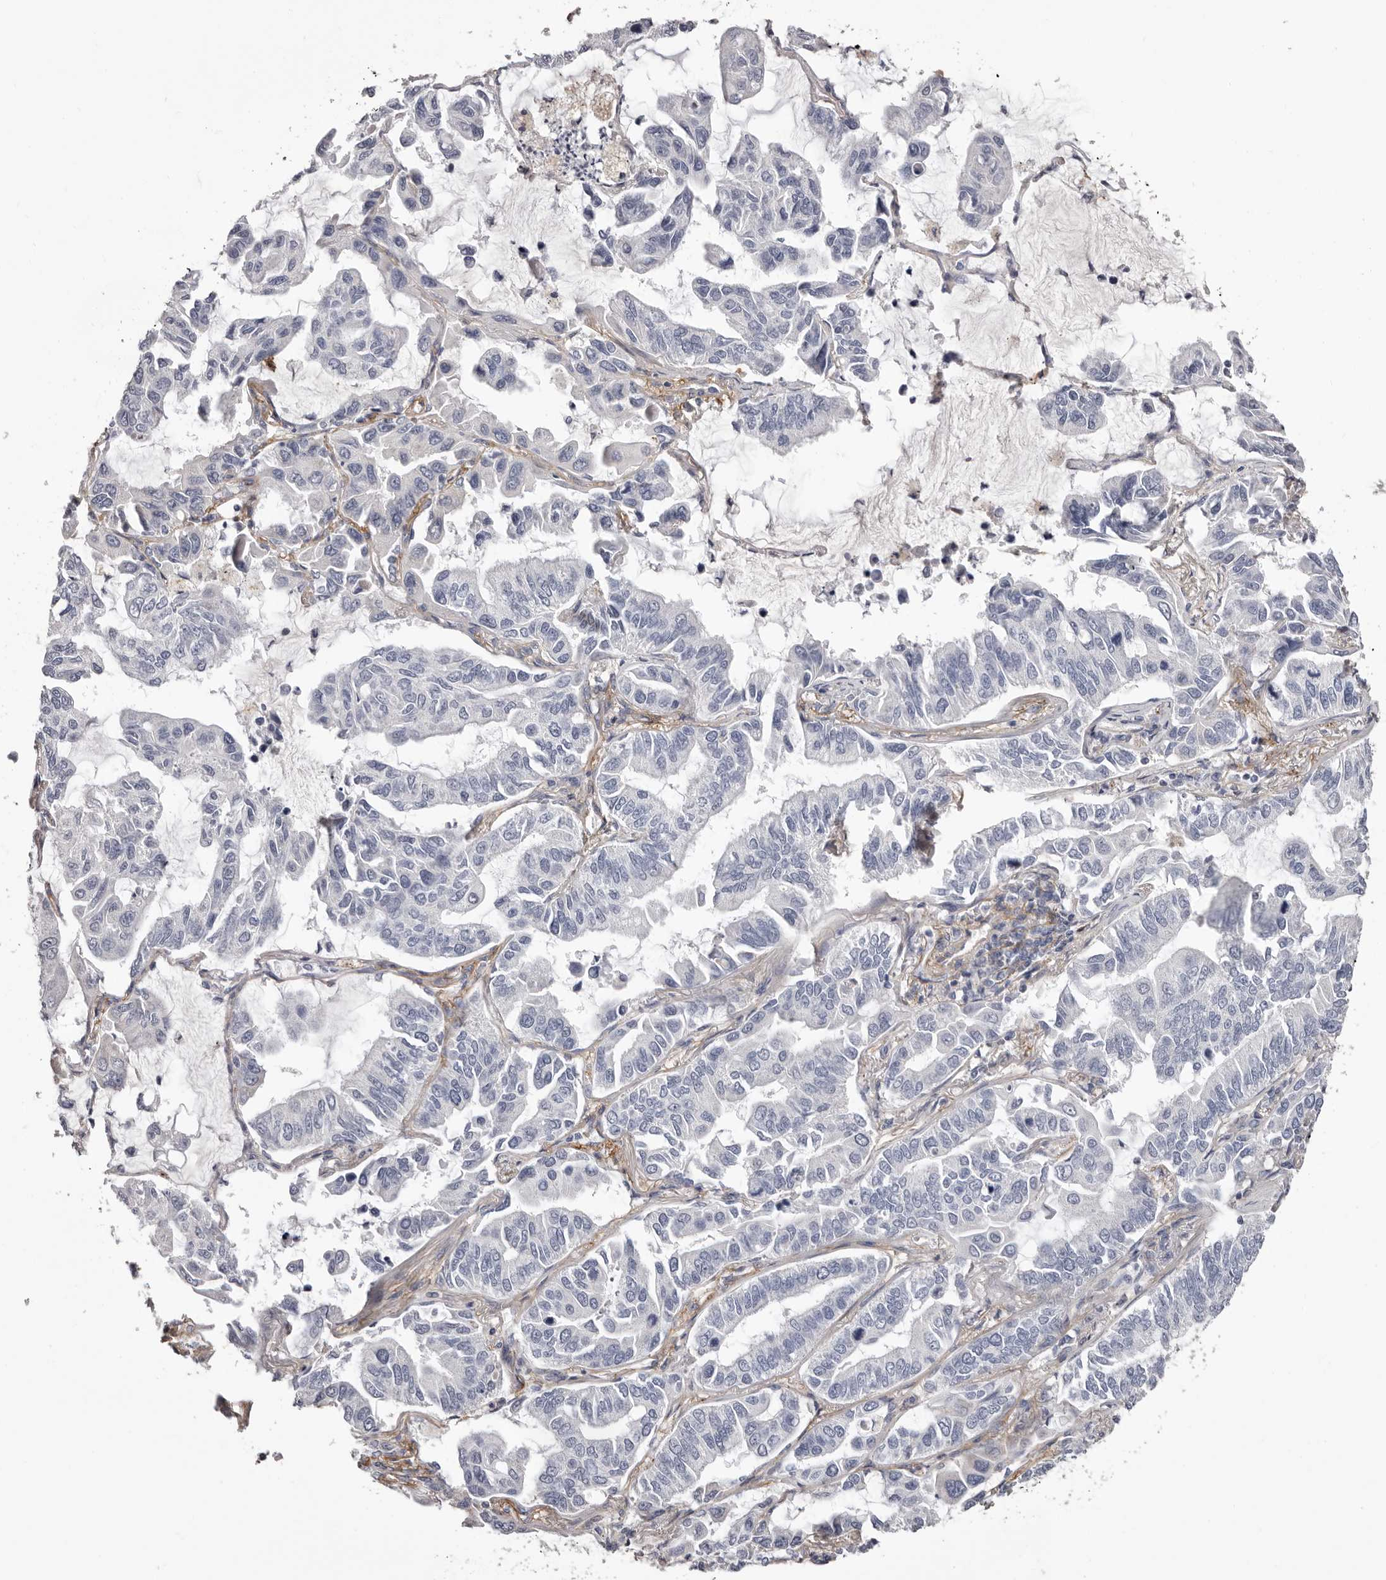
{"staining": {"intensity": "negative", "quantity": "none", "location": "none"}, "tissue": "lung cancer", "cell_type": "Tumor cells", "image_type": "cancer", "snomed": [{"axis": "morphology", "description": "Adenocarcinoma, NOS"}, {"axis": "topography", "description": "Lung"}], "caption": "The micrograph reveals no significant positivity in tumor cells of lung cancer. (Brightfield microscopy of DAB immunohistochemistry at high magnification).", "gene": "COL6A1", "patient": {"sex": "male", "age": 64}}